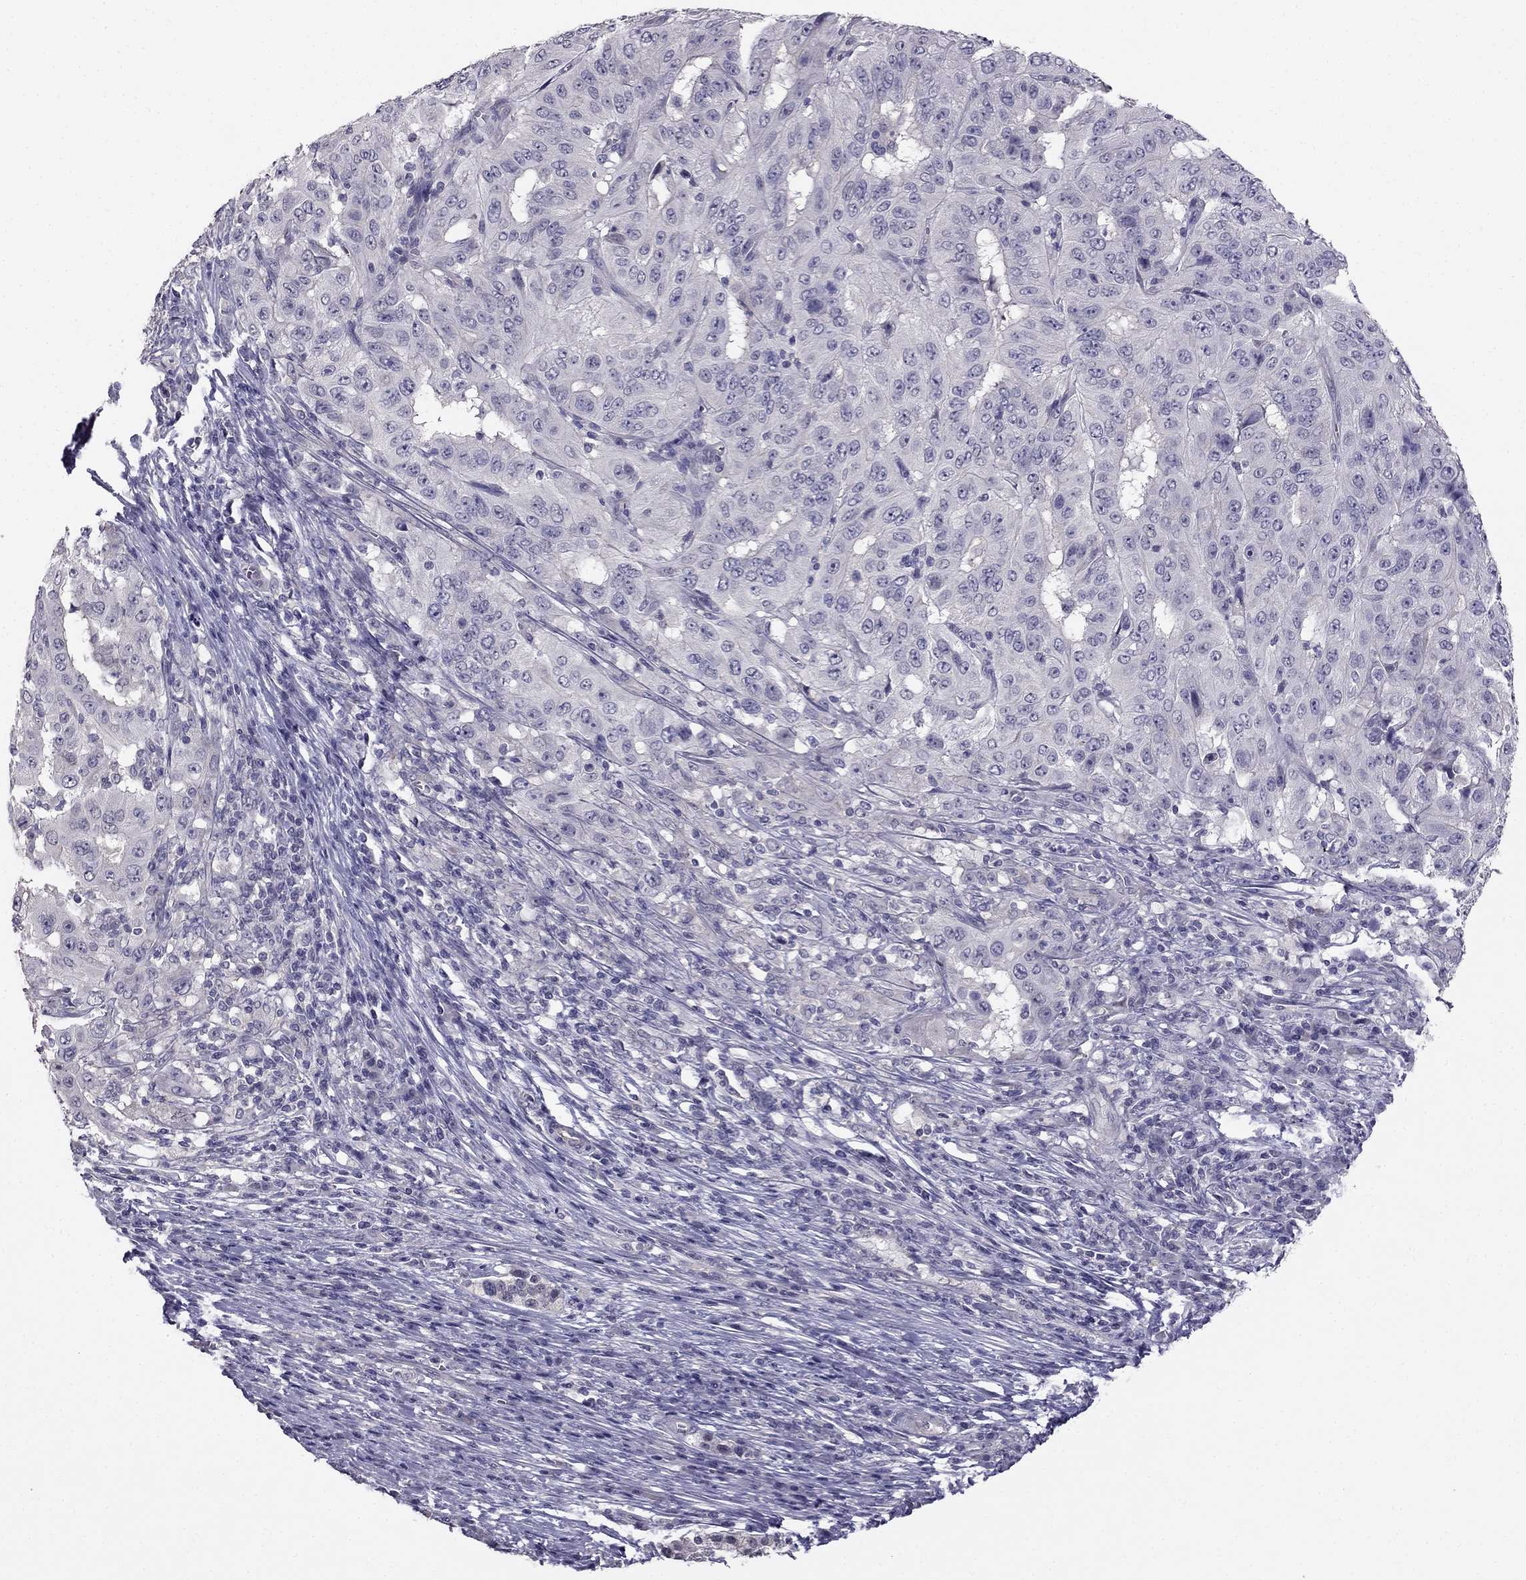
{"staining": {"intensity": "negative", "quantity": "none", "location": "none"}, "tissue": "pancreatic cancer", "cell_type": "Tumor cells", "image_type": "cancer", "snomed": [{"axis": "morphology", "description": "Adenocarcinoma, NOS"}, {"axis": "topography", "description": "Pancreas"}], "caption": "DAB immunohistochemical staining of human pancreatic cancer exhibits no significant staining in tumor cells.", "gene": "HSFX1", "patient": {"sex": "male", "age": 63}}